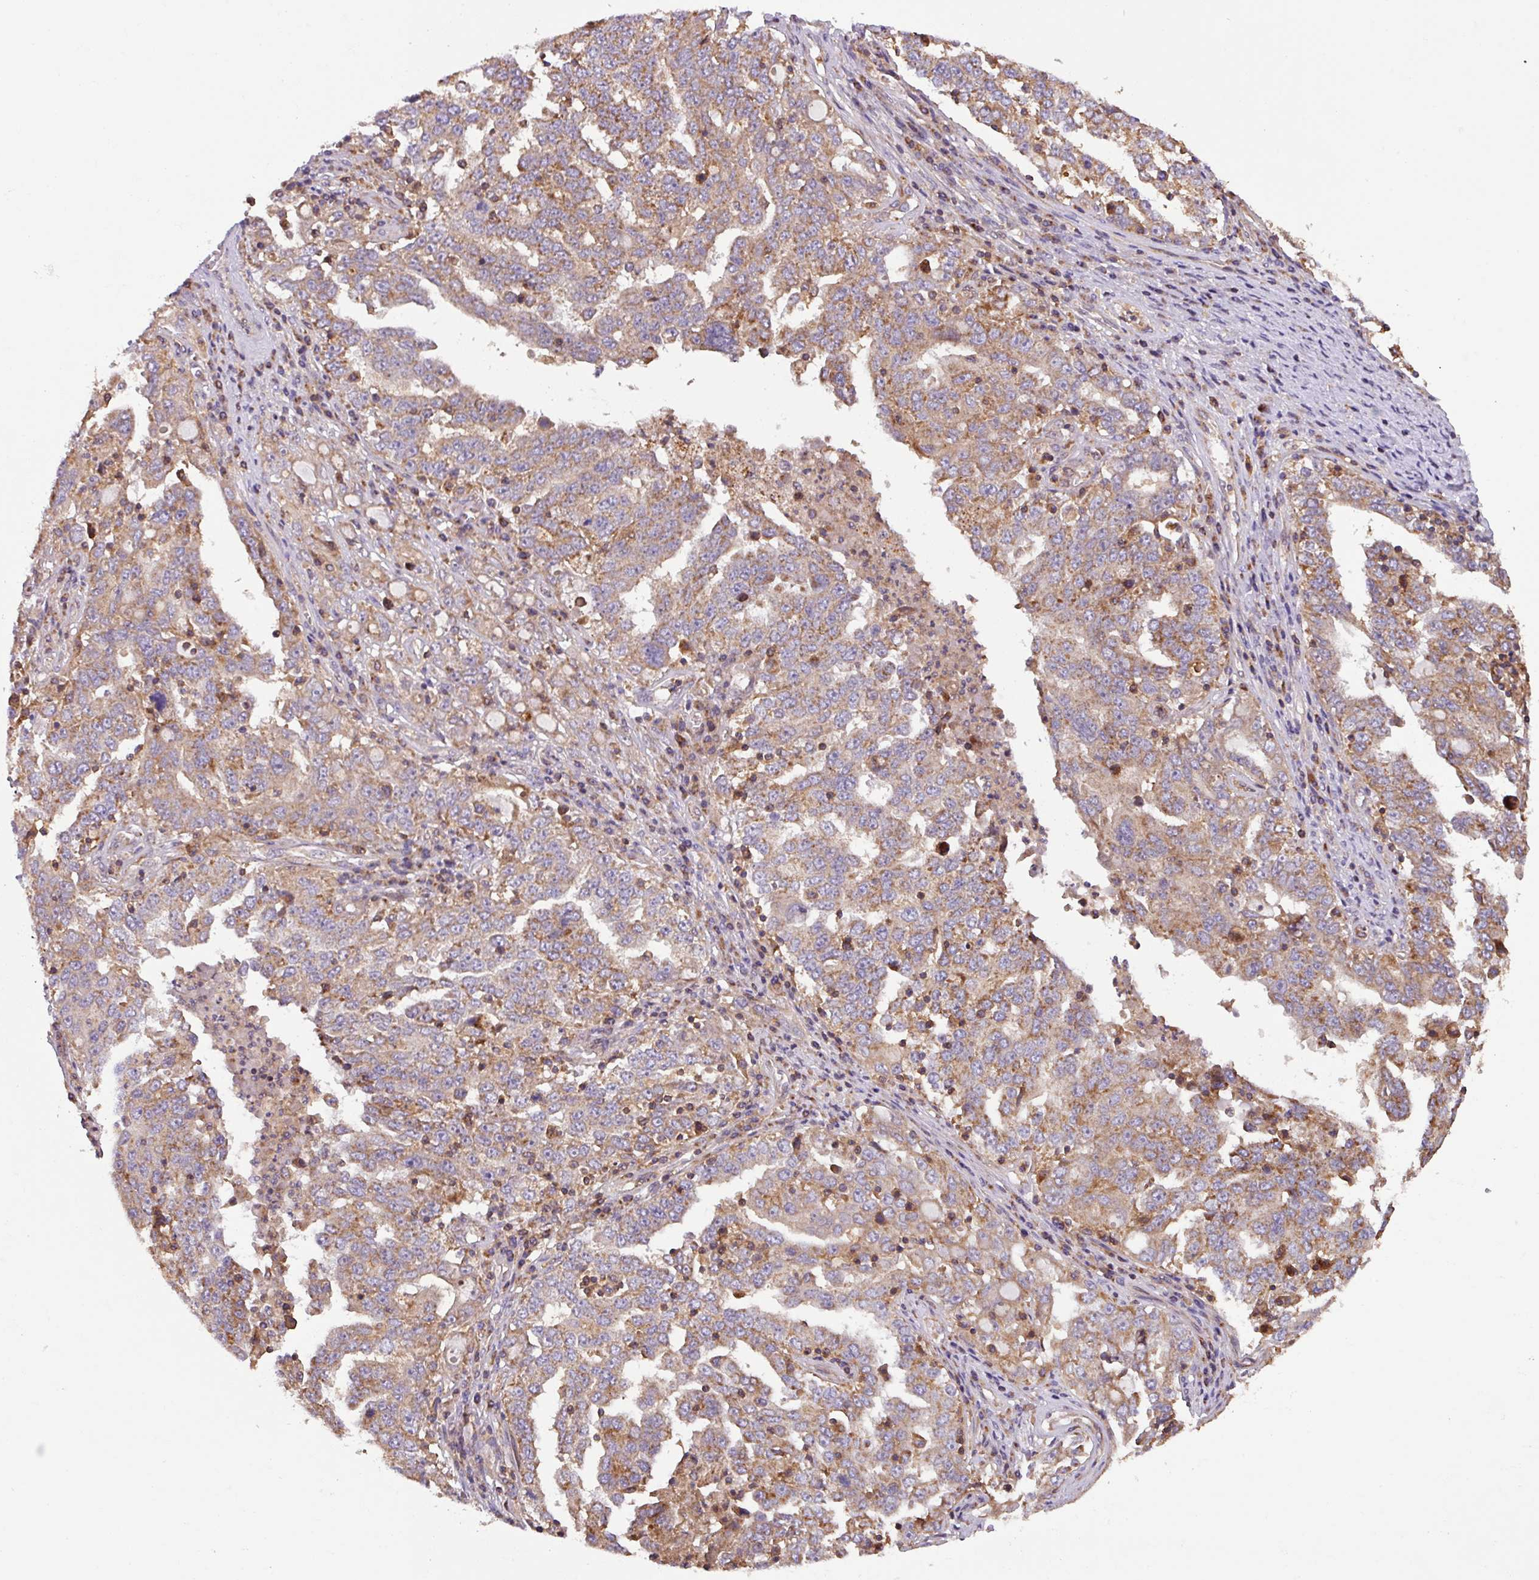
{"staining": {"intensity": "moderate", "quantity": ">75%", "location": "cytoplasmic/membranous"}, "tissue": "ovarian cancer", "cell_type": "Tumor cells", "image_type": "cancer", "snomed": [{"axis": "morphology", "description": "Carcinoma, endometroid"}, {"axis": "topography", "description": "Ovary"}], "caption": "High-power microscopy captured an immunohistochemistry (IHC) image of ovarian endometroid carcinoma, revealing moderate cytoplasmic/membranous staining in about >75% of tumor cells.", "gene": "PLEKHD1", "patient": {"sex": "female", "age": 62}}